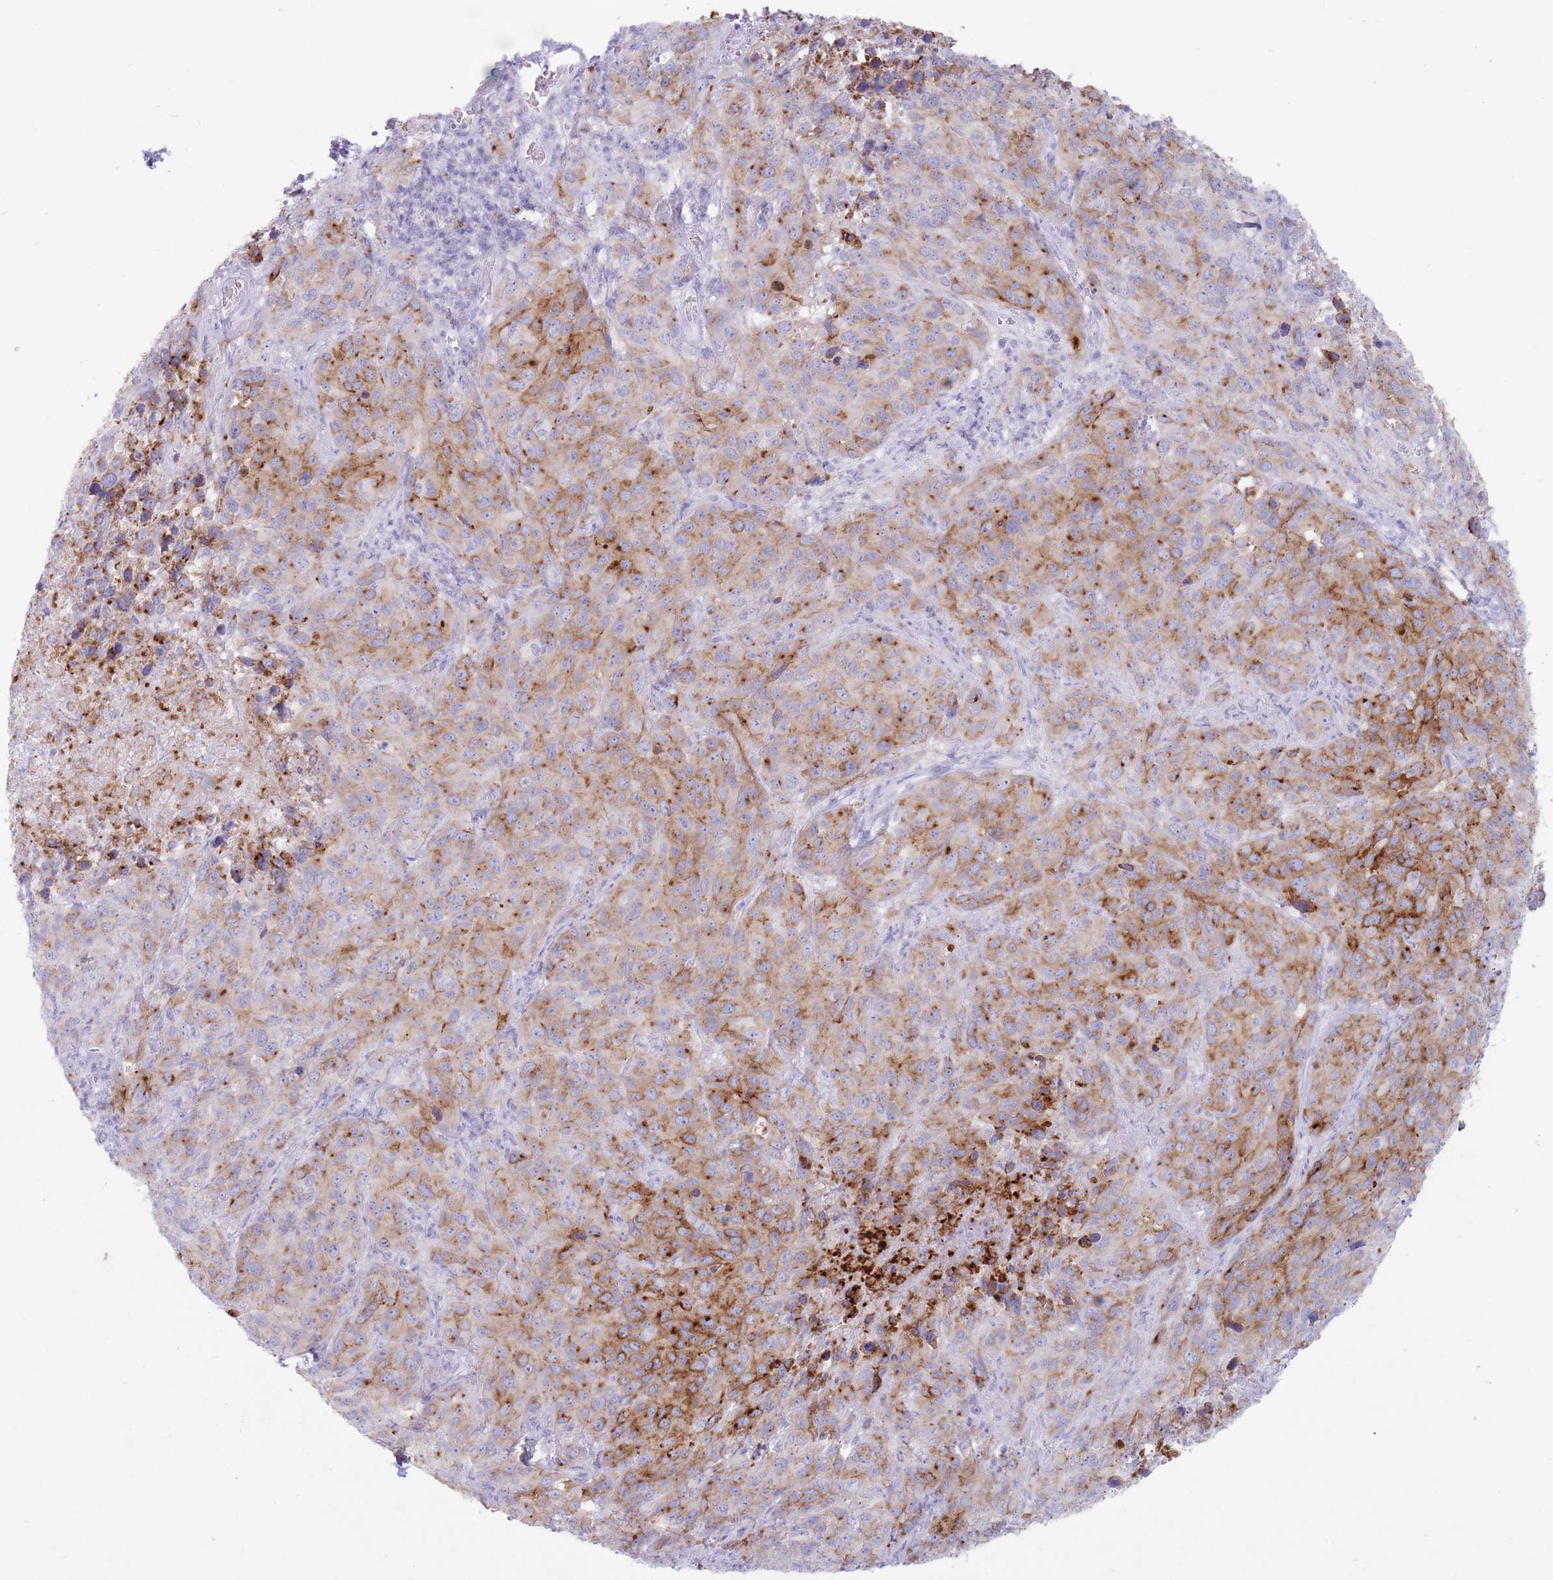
{"staining": {"intensity": "moderate", "quantity": "25%-75%", "location": "cytoplasmic/membranous"}, "tissue": "cervical cancer", "cell_type": "Tumor cells", "image_type": "cancer", "snomed": [{"axis": "morphology", "description": "Squamous cell carcinoma, NOS"}, {"axis": "topography", "description": "Cervix"}], "caption": "A brown stain labels moderate cytoplasmic/membranous positivity of a protein in cervical cancer tumor cells. The protein is shown in brown color, while the nuclei are stained blue.", "gene": "ST3GAL5", "patient": {"sex": "female", "age": 51}}